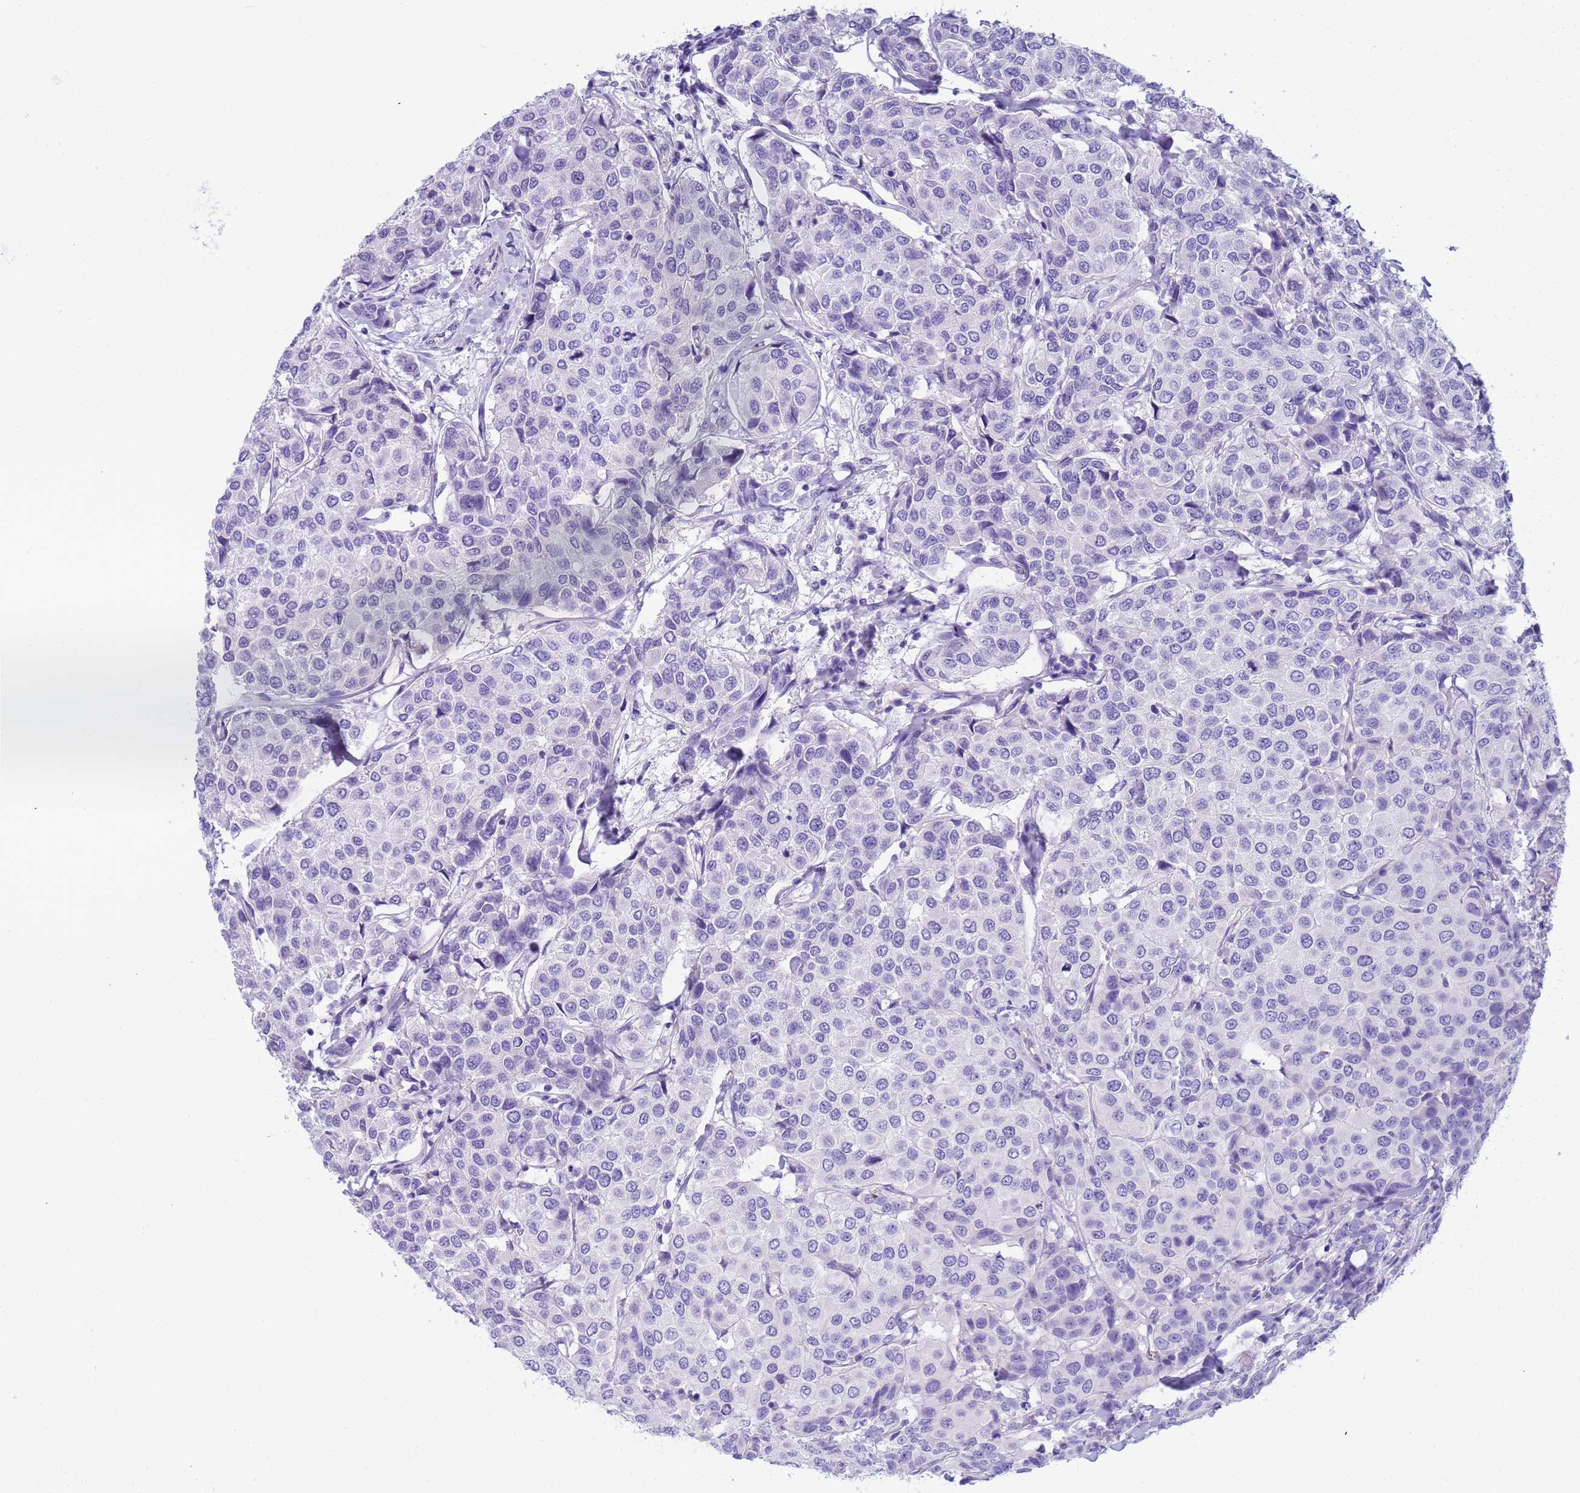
{"staining": {"intensity": "negative", "quantity": "none", "location": "none"}, "tissue": "breast cancer", "cell_type": "Tumor cells", "image_type": "cancer", "snomed": [{"axis": "morphology", "description": "Duct carcinoma"}, {"axis": "topography", "description": "Breast"}], "caption": "Immunohistochemistry (IHC) of human breast cancer displays no staining in tumor cells.", "gene": "RNASE2", "patient": {"sex": "female", "age": 55}}